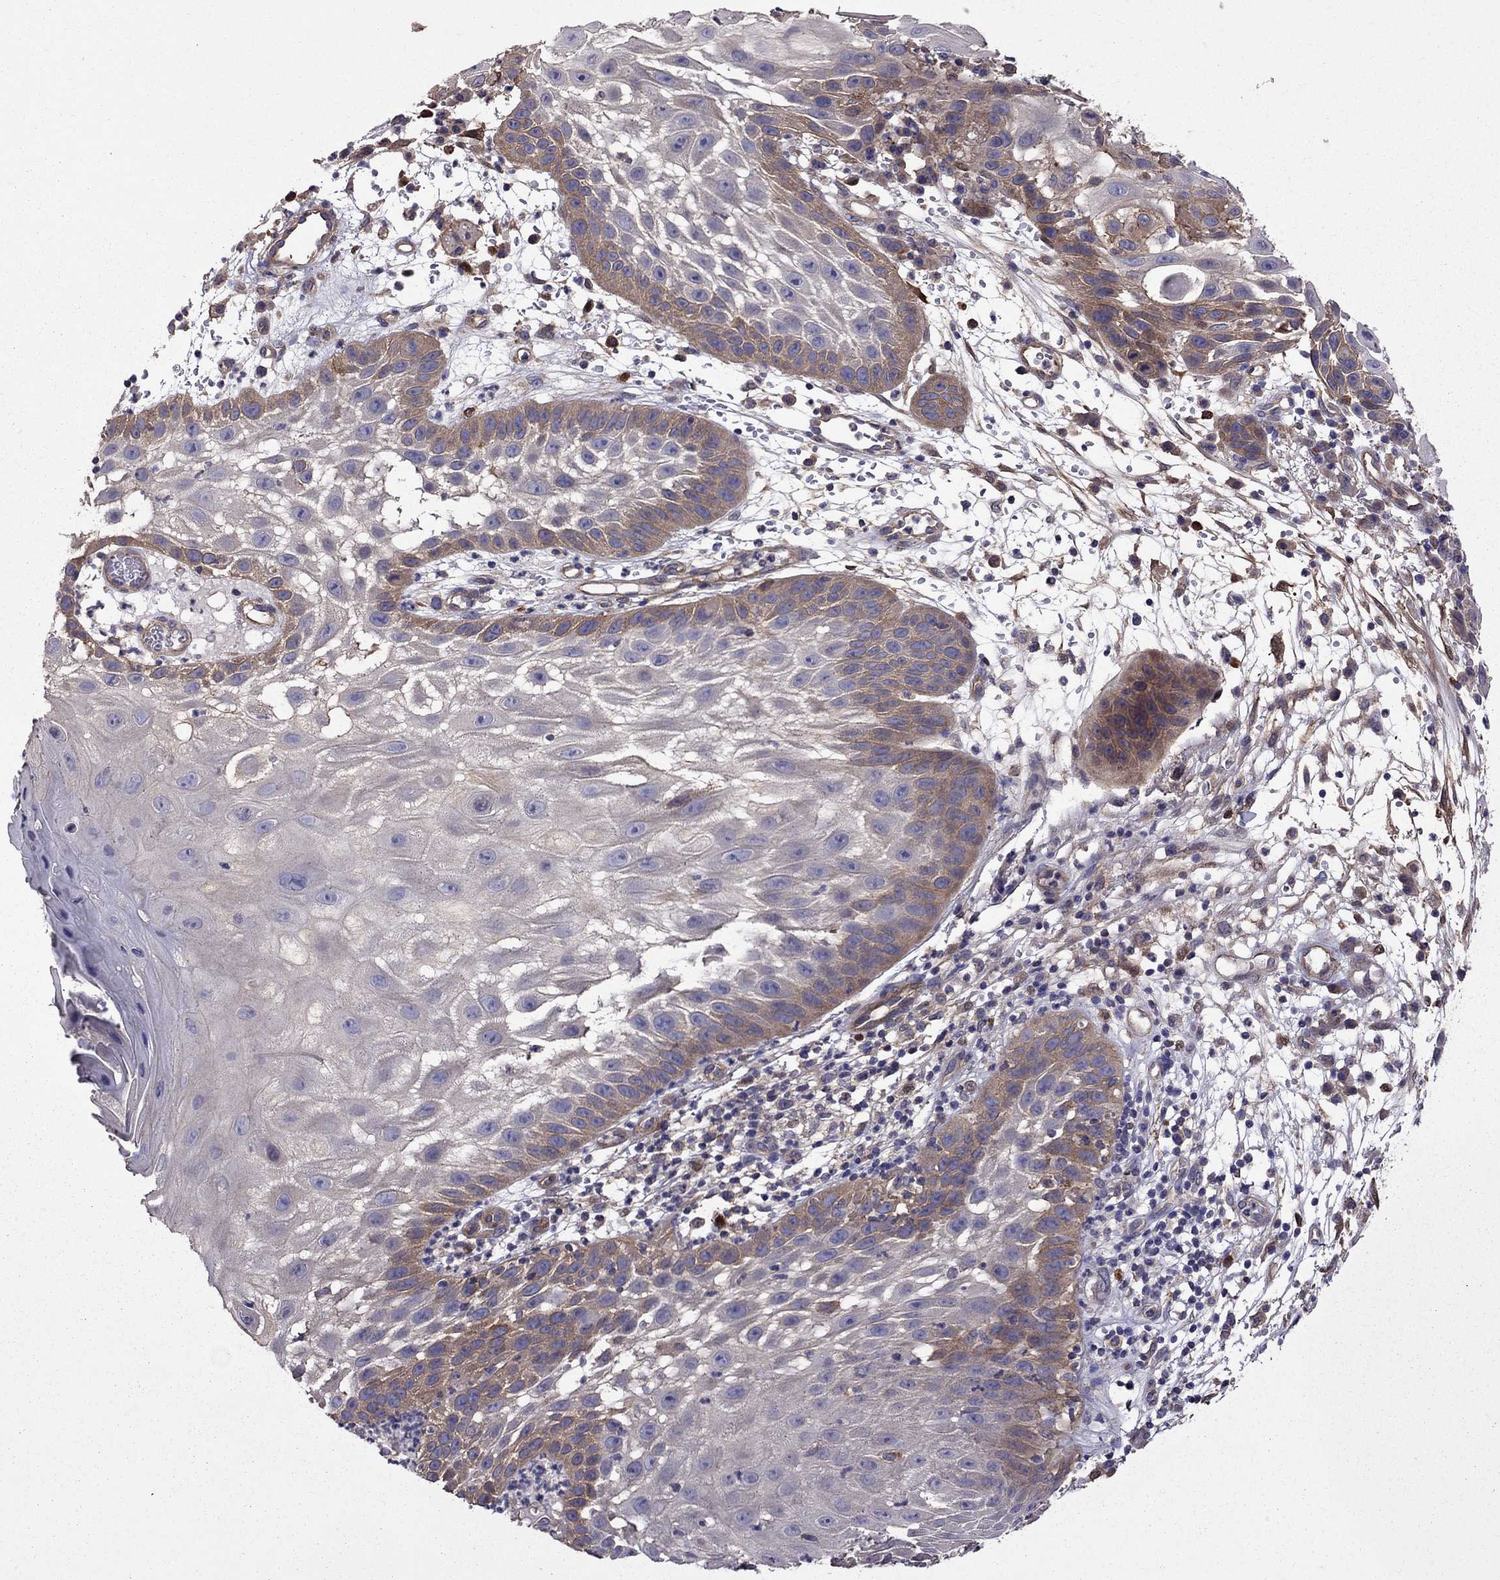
{"staining": {"intensity": "moderate", "quantity": "<25%", "location": "cytoplasmic/membranous"}, "tissue": "skin cancer", "cell_type": "Tumor cells", "image_type": "cancer", "snomed": [{"axis": "morphology", "description": "Normal tissue, NOS"}, {"axis": "morphology", "description": "Squamous cell carcinoma, NOS"}, {"axis": "topography", "description": "Skin"}], "caption": "Skin cancer (squamous cell carcinoma) was stained to show a protein in brown. There is low levels of moderate cytoplasmic/membranous staining in about <25% of tumor cells.", "gene": "ITGB1", "patient": {"sex": "male", "age": 79}}